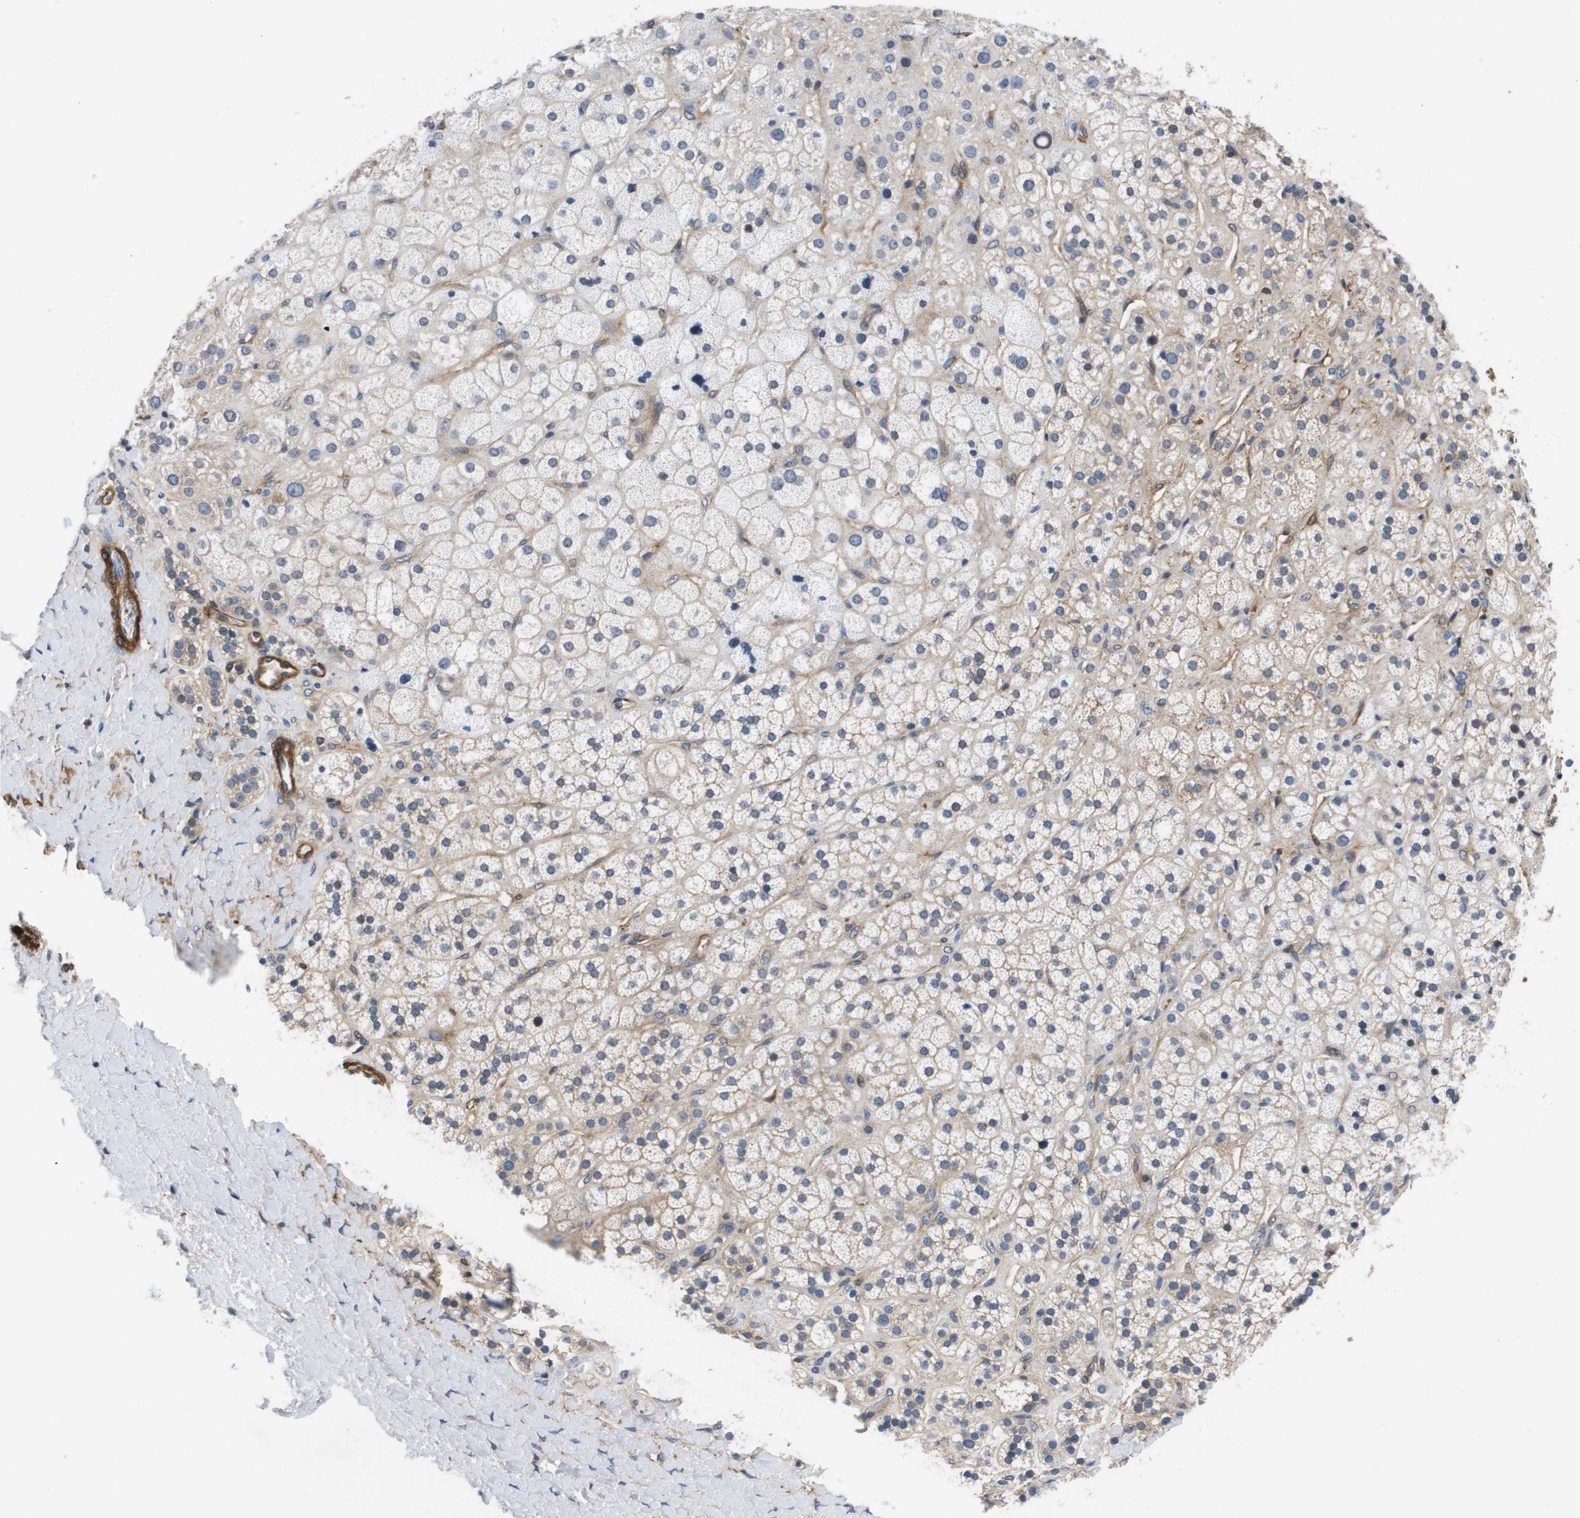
{"staining": {"intensity": "moderate", "quantity": "25%-75%", "location": "cytoplasmic/membranous"}, "tissue": "adrenal gland", "cell_type": "Glandular cells", "image_type": "normal", "snomed": [{"axis": "morphology", "description": "Normal tissue, NOS"}, {"axis": "topography", "description": "Adrenal gland"}], "caption": "Normal adrenal gland was stained to show a protein in brown. There is medium levels of moderate cytoplasmic/membranous expression in about 25%-75% of glandular cells.", "gene": "LPP", "patient": {"sex": "male", "age": 56}}